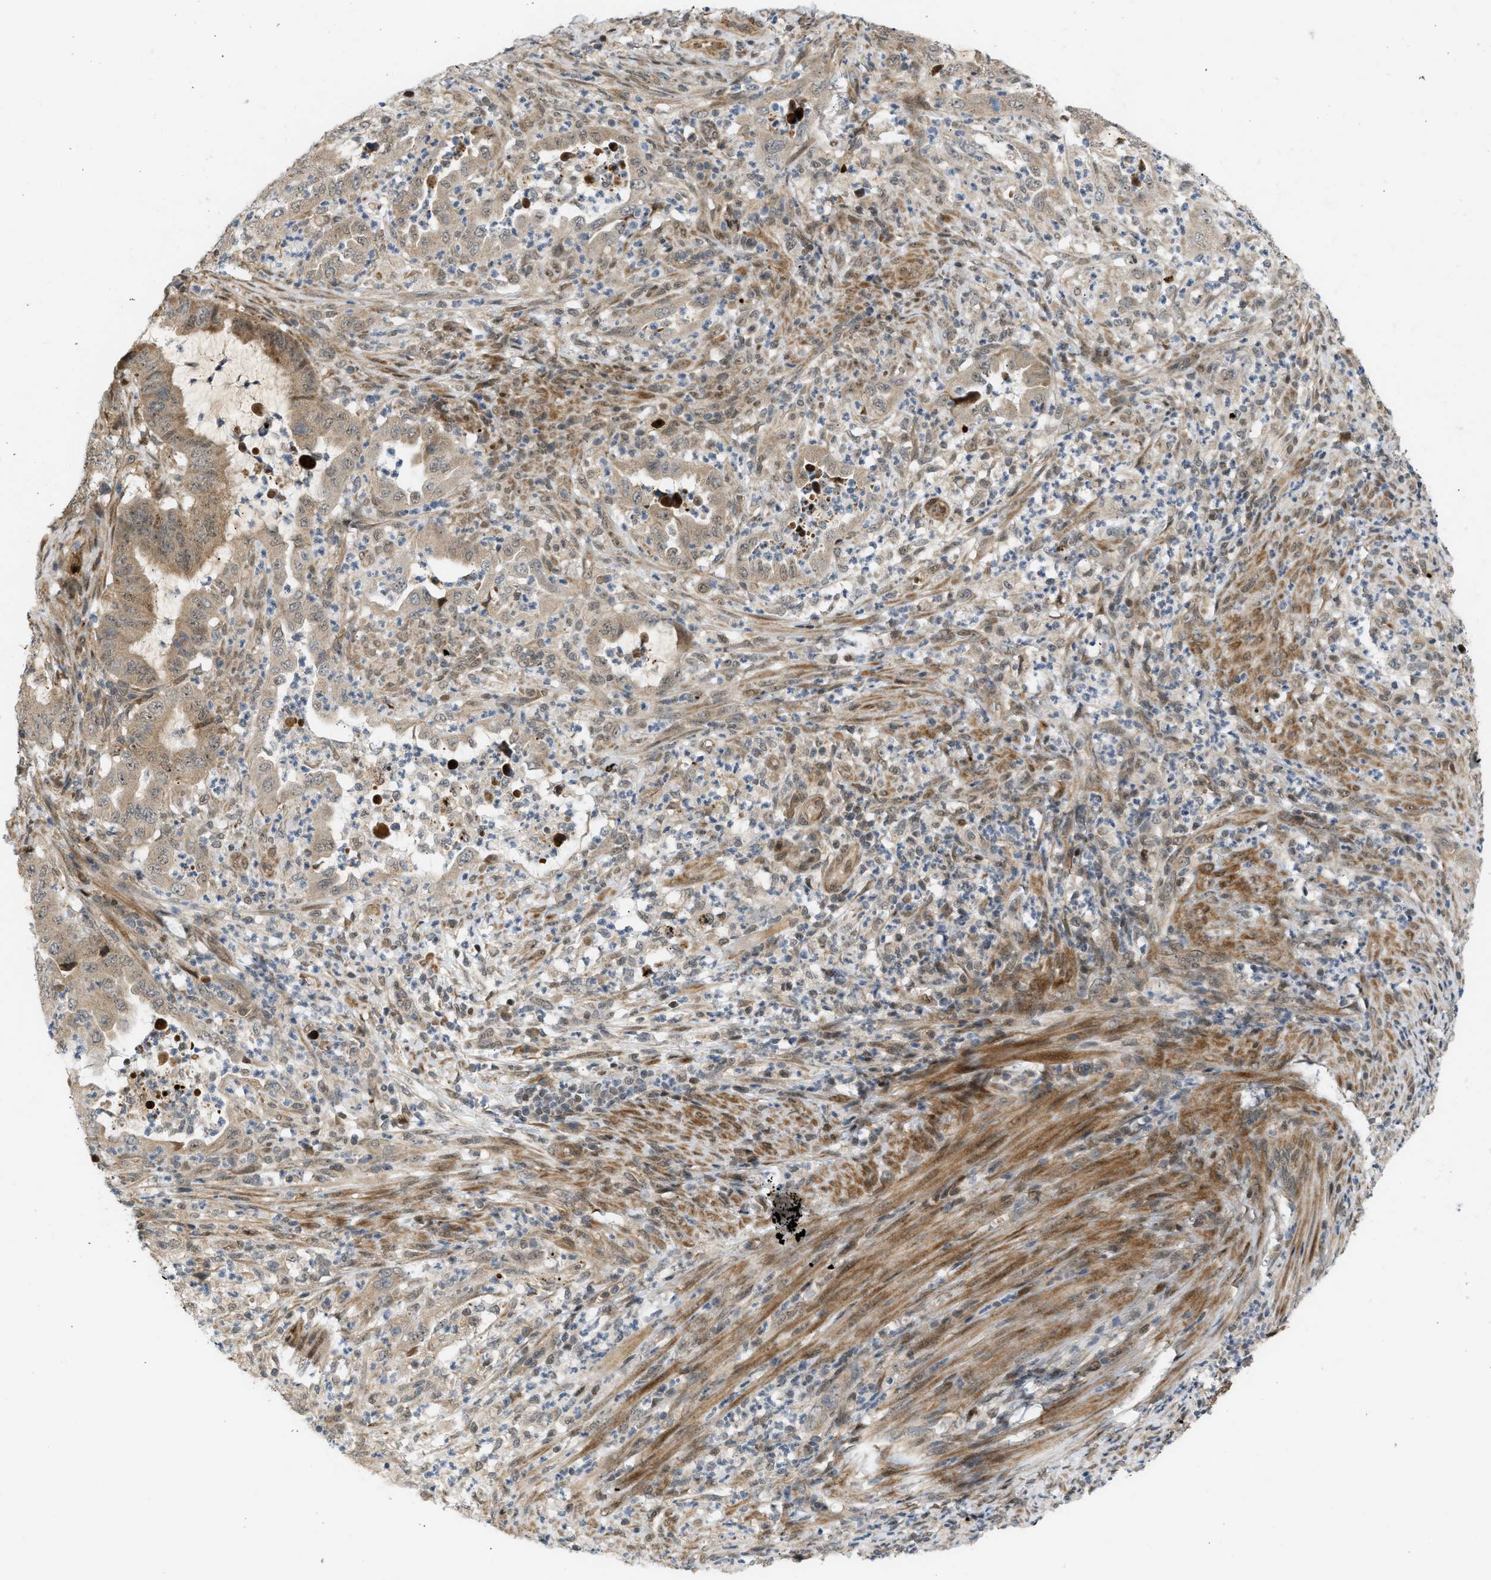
{"staining": {"intensity": "weak", "quantity": ">75%", "location": "cytoplasmic/membranous"}, "tissue": "endometrial cancer", "cell_type": "Tumor cells", "image_type": "cancer", "snomed": [{"axis": "morphology", "description": "Adenocarcinoma, NOS"}, {"axis": "topography", "description": "Endometrium"}], "caption": "A photomicrograph of adenocarcinoma (endometrial) stained for a protein displays weak cytoplasmic/membranous brown staining in tumor cells. (Brightfield microscopy of DAB IHC at high magnification).", "gene": "BAG1", "patient": {"sex": "female", "age": 70}}